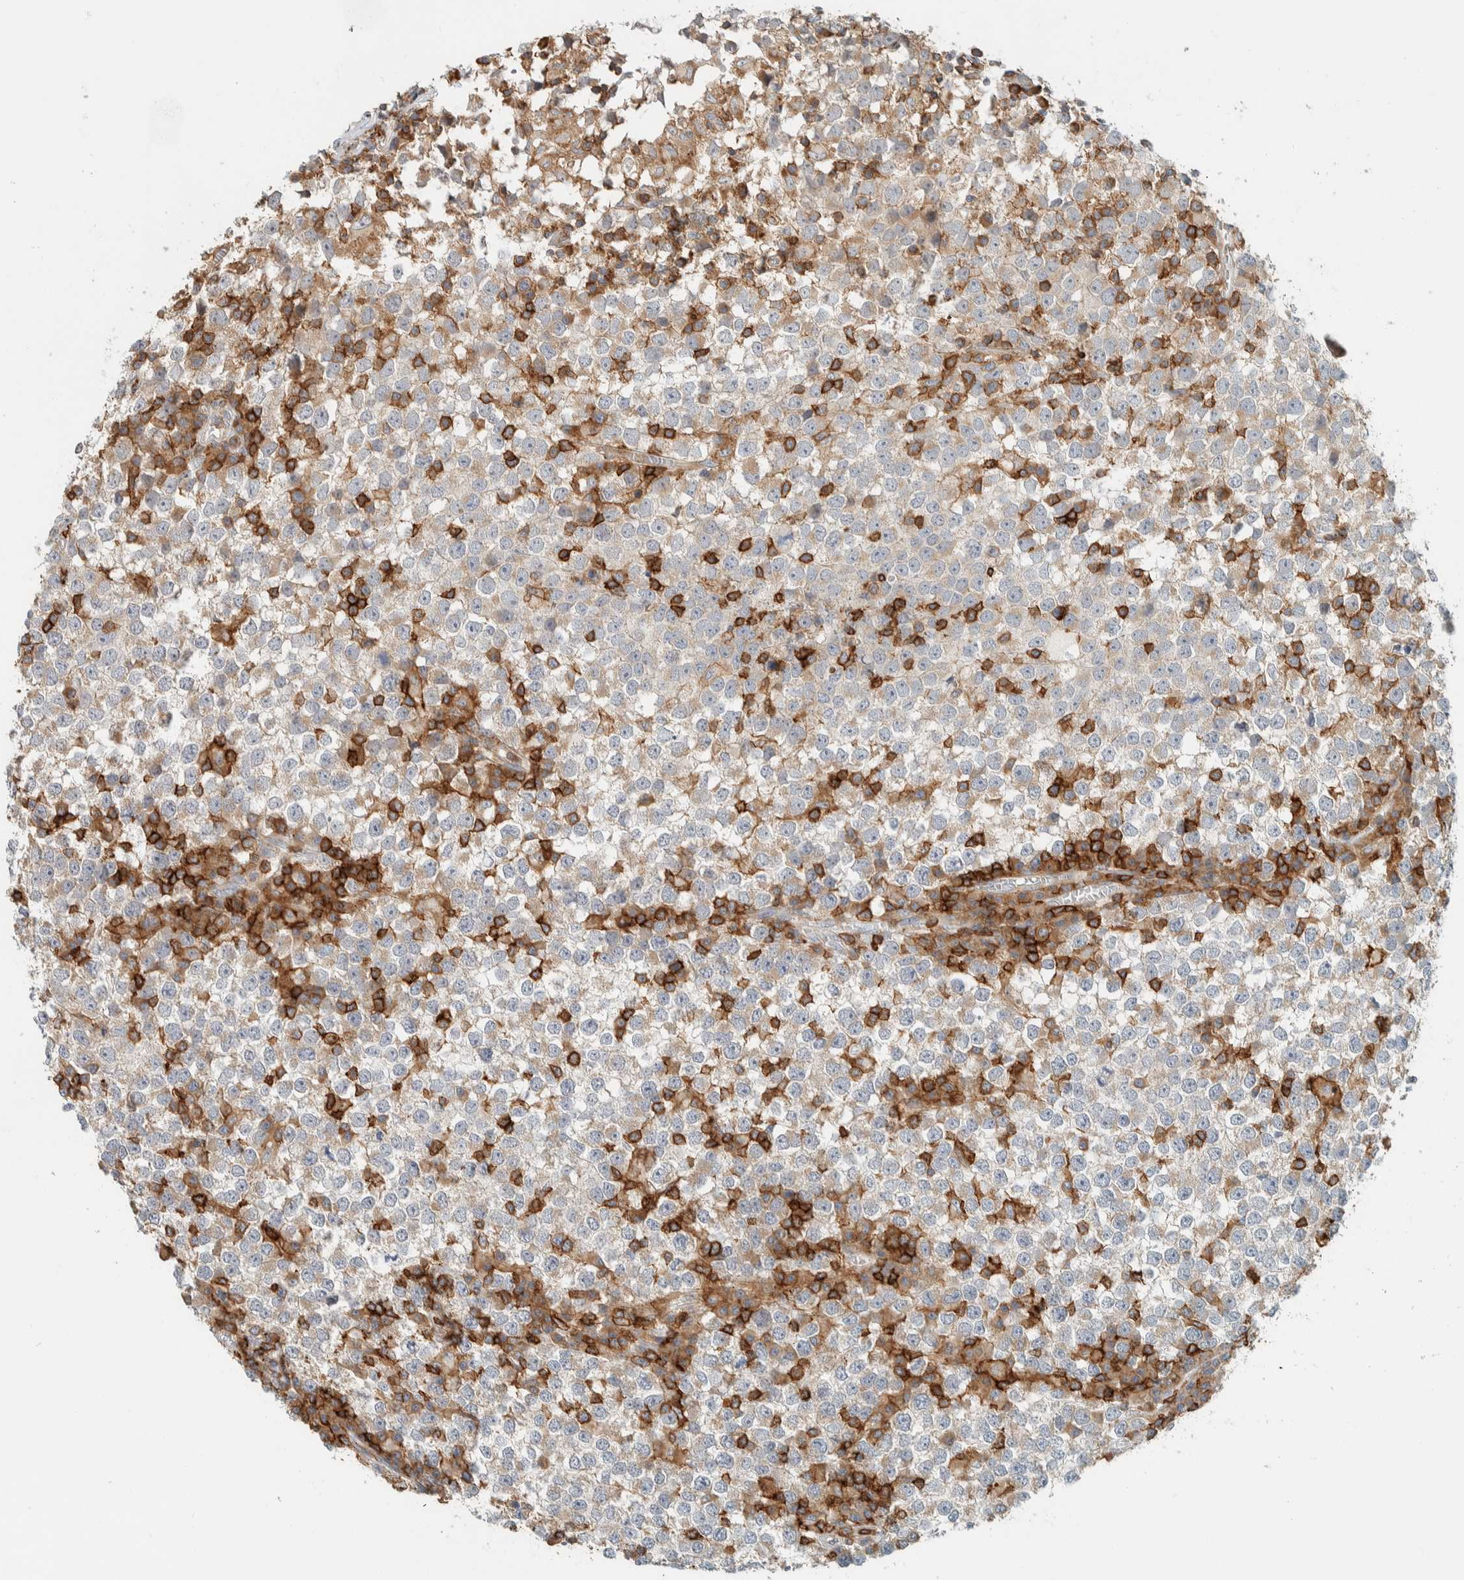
{"staining": {"intensity": "weak", "quantity": "<25%", "location": "cytoplasmic/membranous"}, "tissue": "testis cancer", "cell_type": "Tumor cells", "image_type": "cancer", "snomed": [{"axis": "morphology", "description": "Seminoma, NOS"}, {"axis": "topography", "description": "Testis"}], "caption": "This is a image of IHC staining of testis cancer (seminoma), which shows no staining in tumor cells. The staining was performed using DAB to visualize the protein expression in brown, while the nuclei were stained in blue with hematoxylin (Magnification: 20x).", "gene": "CCDC57", "patient": {"sex": "male", "age": 65}}